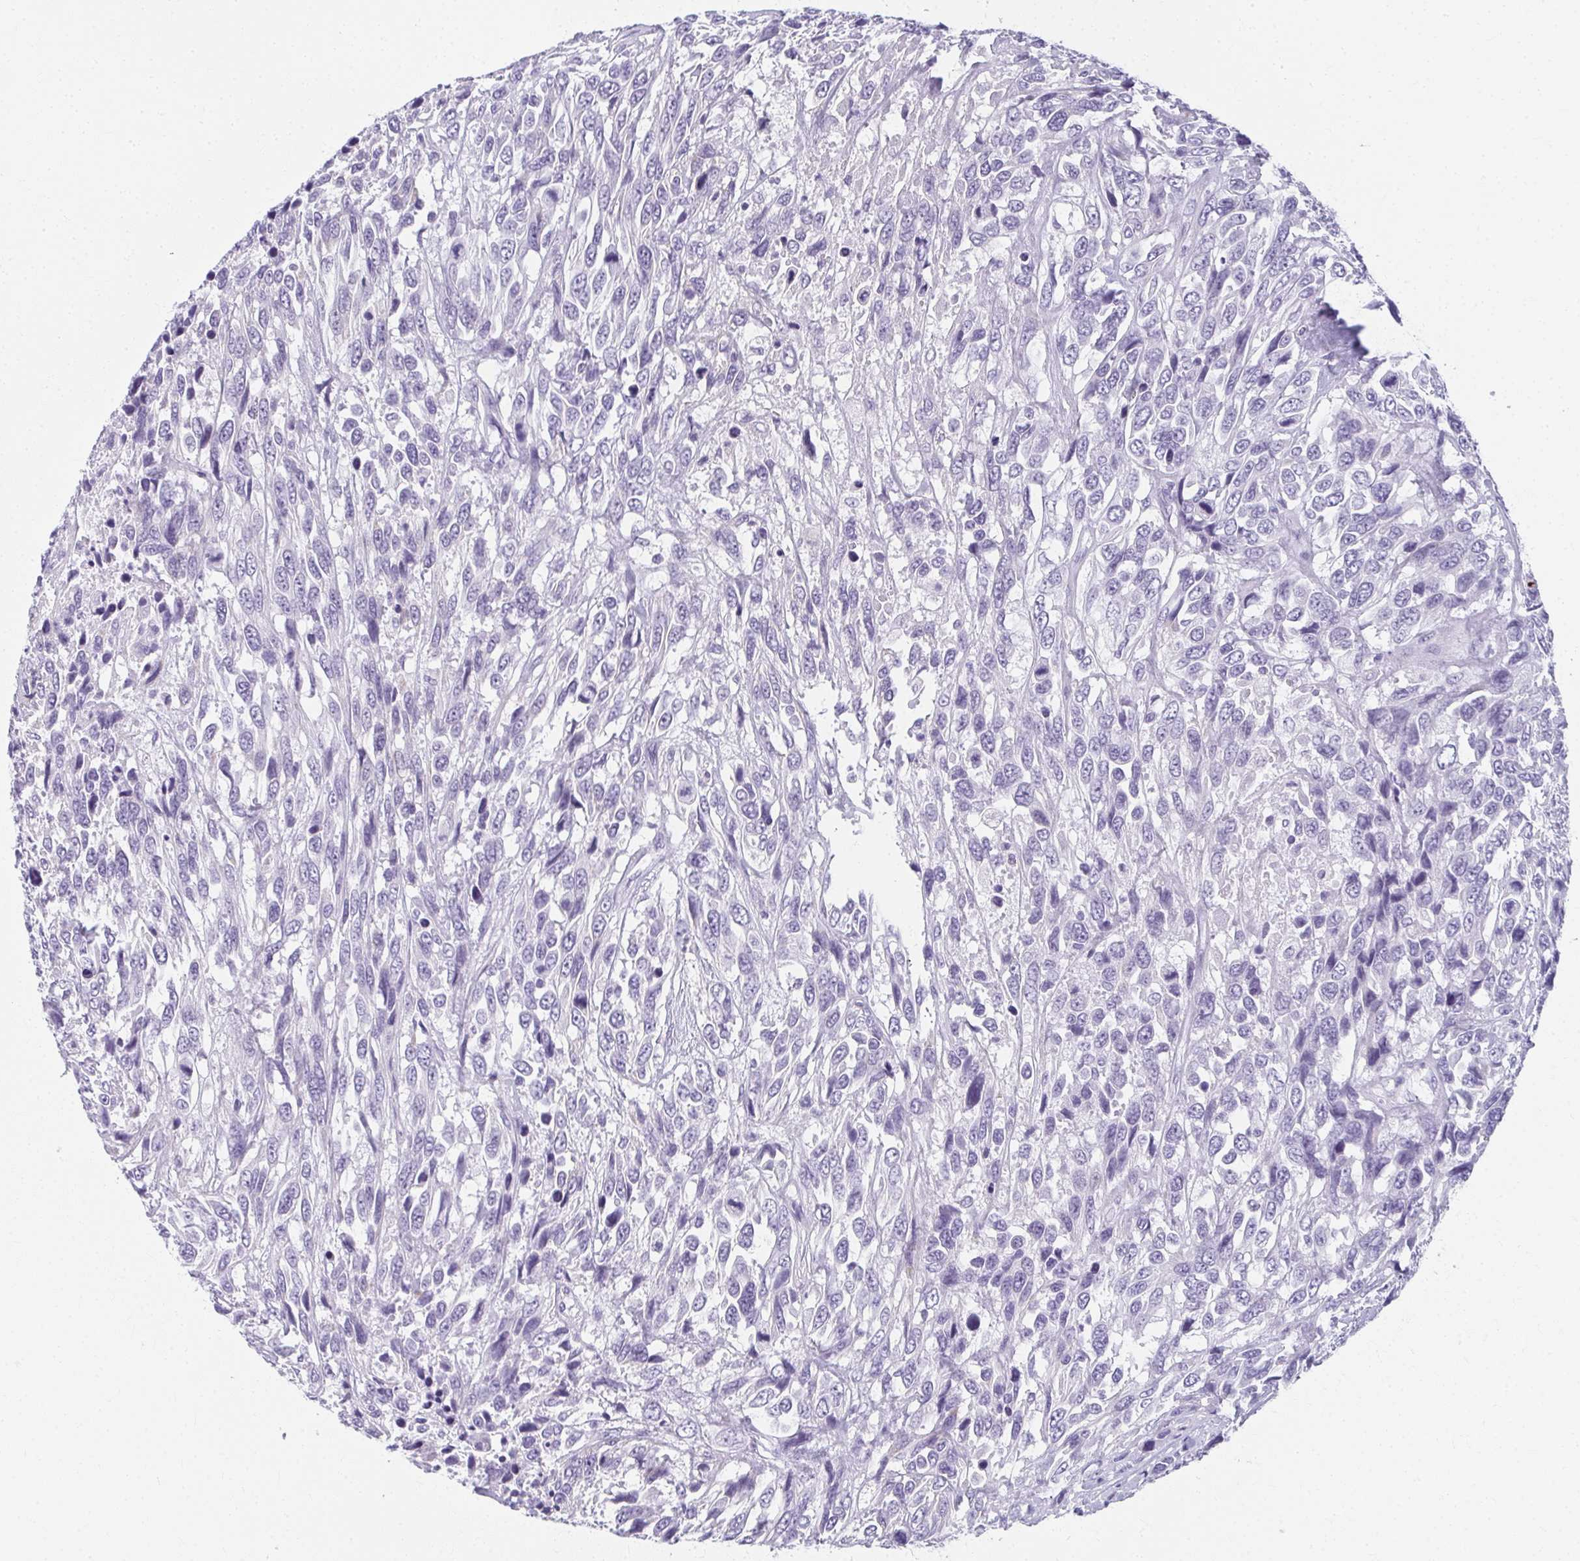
{"staining": {"intensity": "negative", "quantity": "none", "location": "none"}, "tissue": "urothelial cancer", "cell_type": "Tumor cells", "image_type": "cancer", "snomed": [{"axis": "morphology", "description": "Urothelial carcinoma, High grade"}, {"axis": "topography", "description": "Urinary bladder"}], "caption": "This micrograph is of urothelial cancer stained with immunohistochemistry (IHC) to label a protein in brown with the nuclei are counter-stained blue. There is no staining in tumor cells.", "gene": "MOBP", "patient": {"sex": "female", "age": 70}}